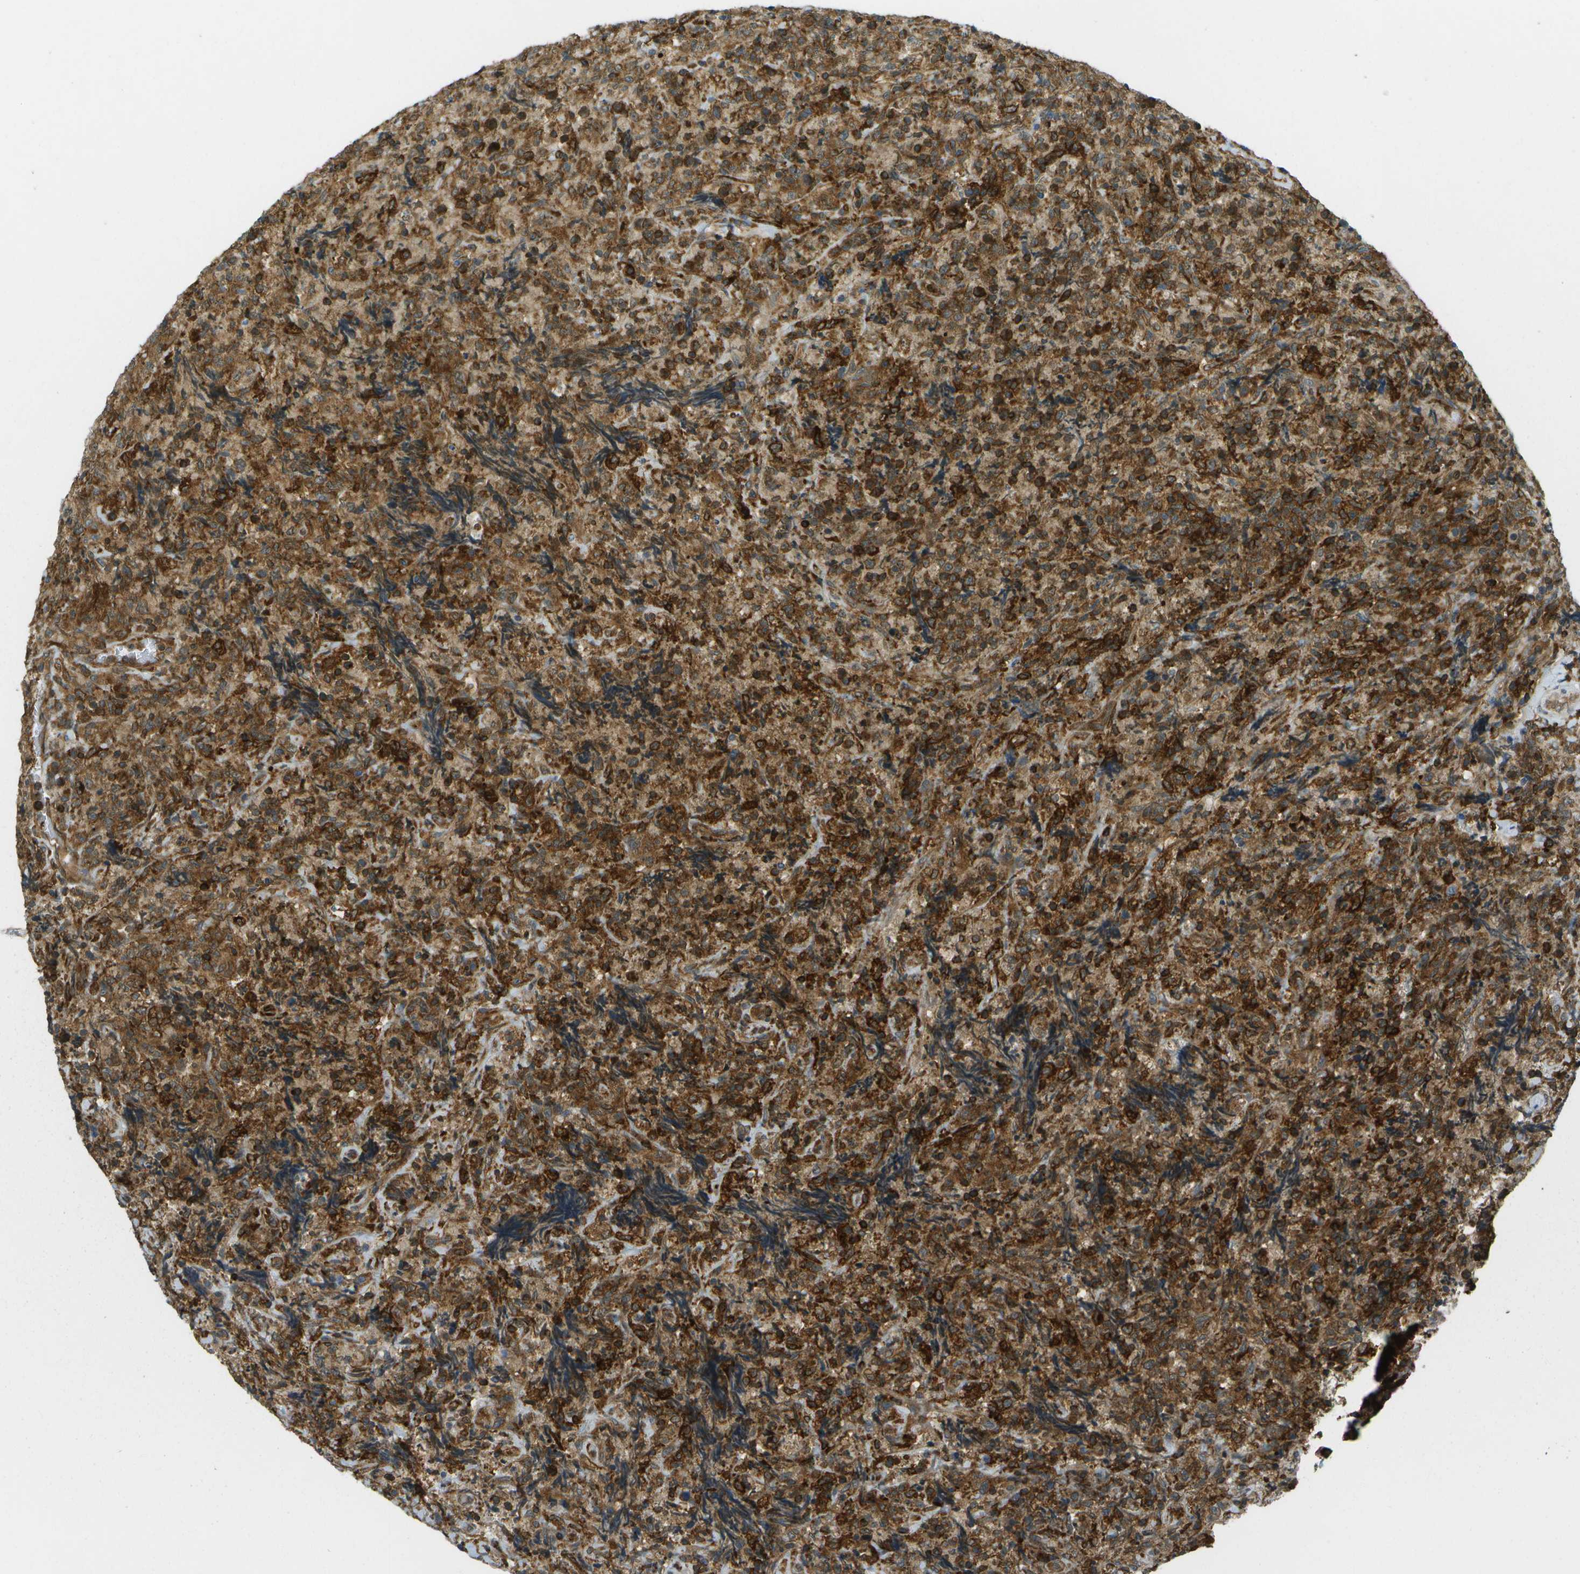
{"staining": {"intensity": "strong", "quantity": "25%-75%", "location": "cytoplasmic/membranous"}, "tissue": "lymphoma", "cell_type": "Tumor cells", "image_type": "cancer", "snomed": [{"axis": "morphology", "description": "Malignant lymphoma, non-Hodgkin's type, High grade"}, {"axis": "topography", "description": "Tonsil"}], "caption": "Immunohistochemistry (IHC) (DAB (3,3'-diaminobenzidine)) staining of lymphoma displays strong cytoplasmic/membranous protein staining in about 25%-75% of tumor cells.", "gene": "TMTC1", "patient": {"sex": "female", "age": 36}}